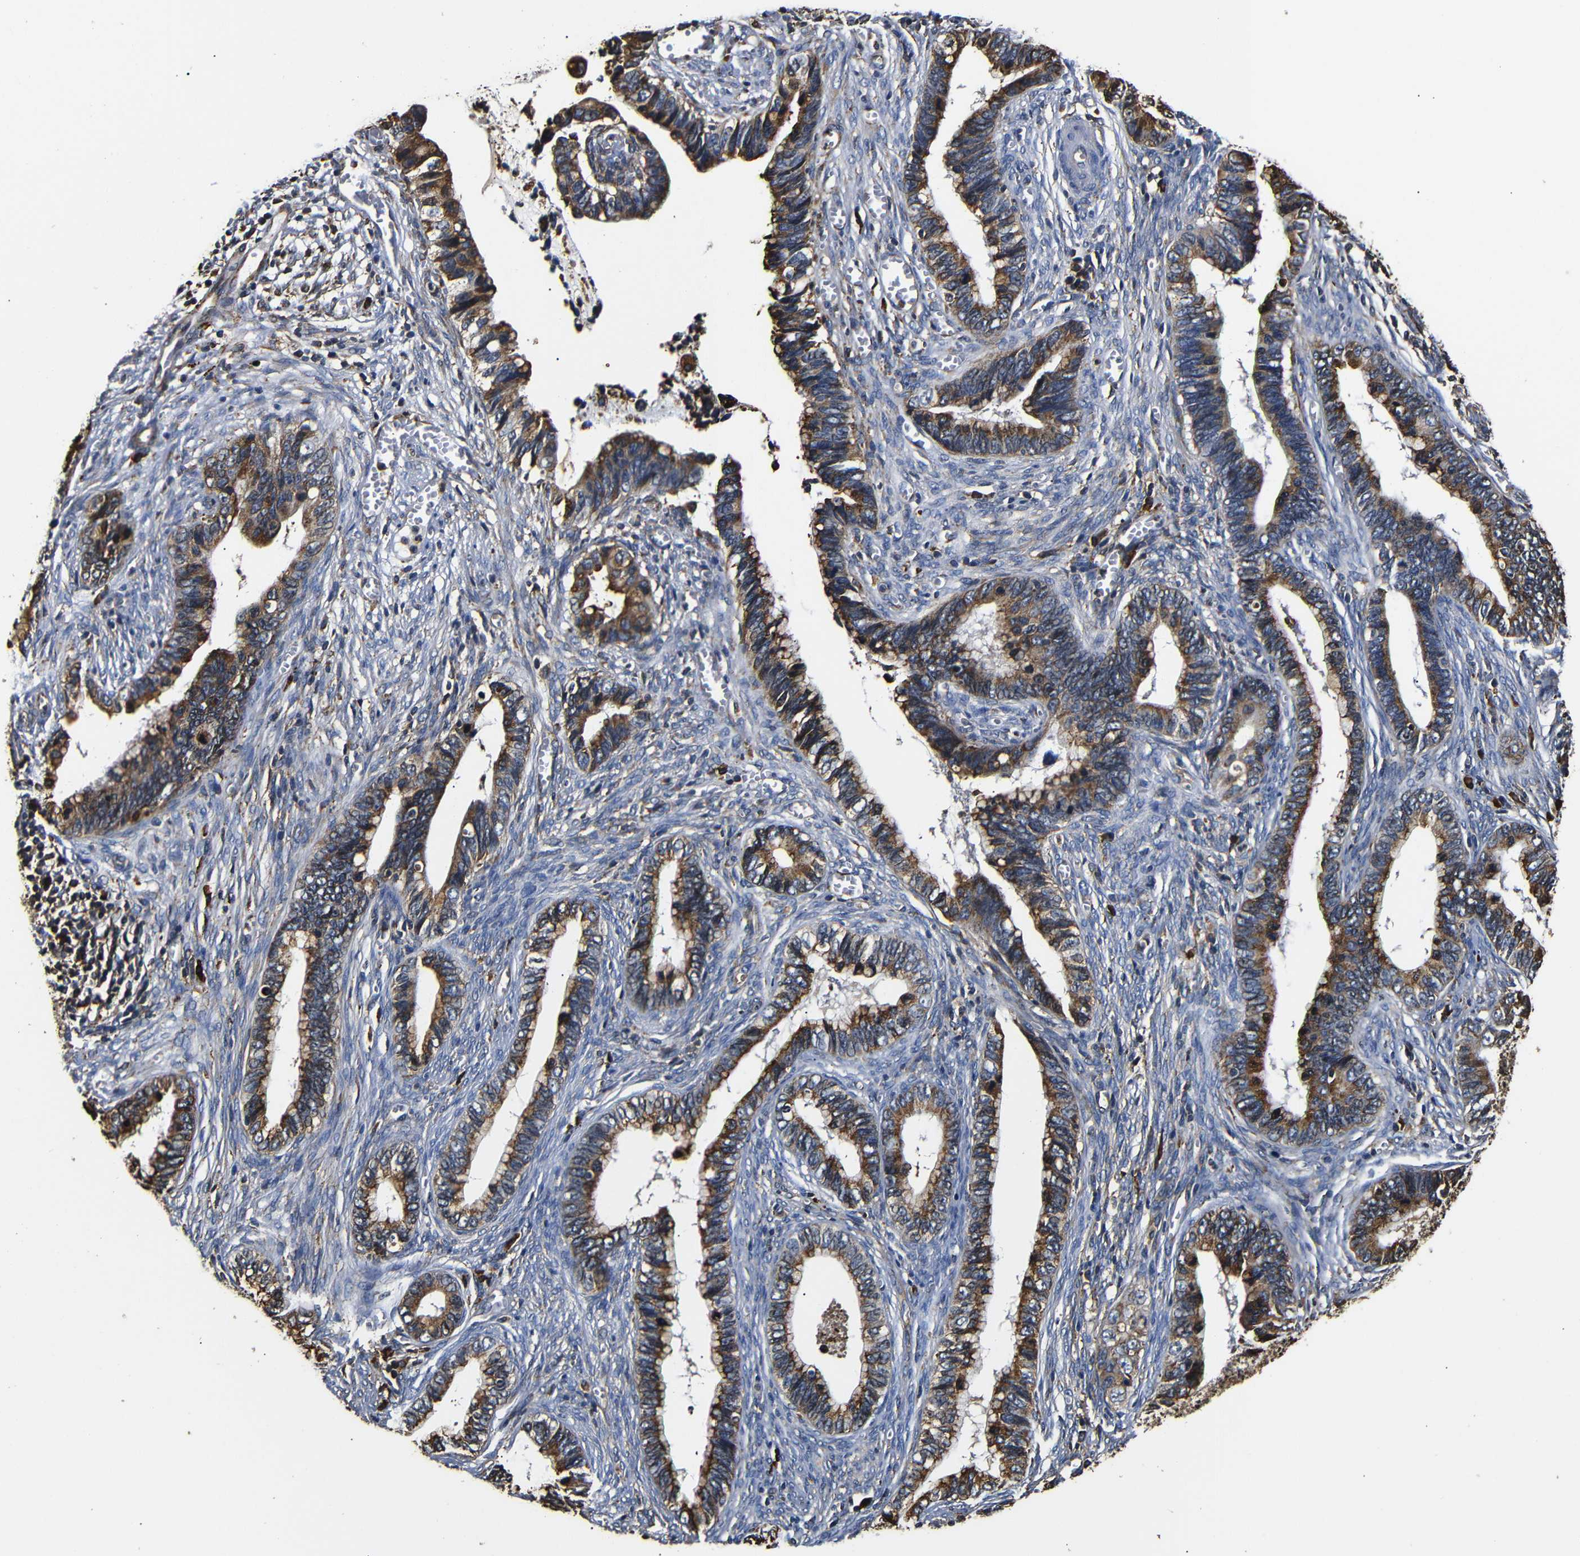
{"staining": {"intensity": "moderate", "quantity": ">75%", "location": "cytoplasmic/membranous"}, "tissue": "cervical cancer", "cell_type": "Tumor cells", "image_type": "cancer", "snomed": [{"axis": "morphology", "description": "Adenocarcinoma, NOS"}, {"axis": "topography", "description": "Cervix"}], "caption": "Adenocarcinoma (cervical) stained for a protein exhibits moderate cytoplasmic/membranous positivity in tumor cells. Nuclei are stained in blue.", "gene": "HHIP", "patient": {"sex": "female", "age": 44}}